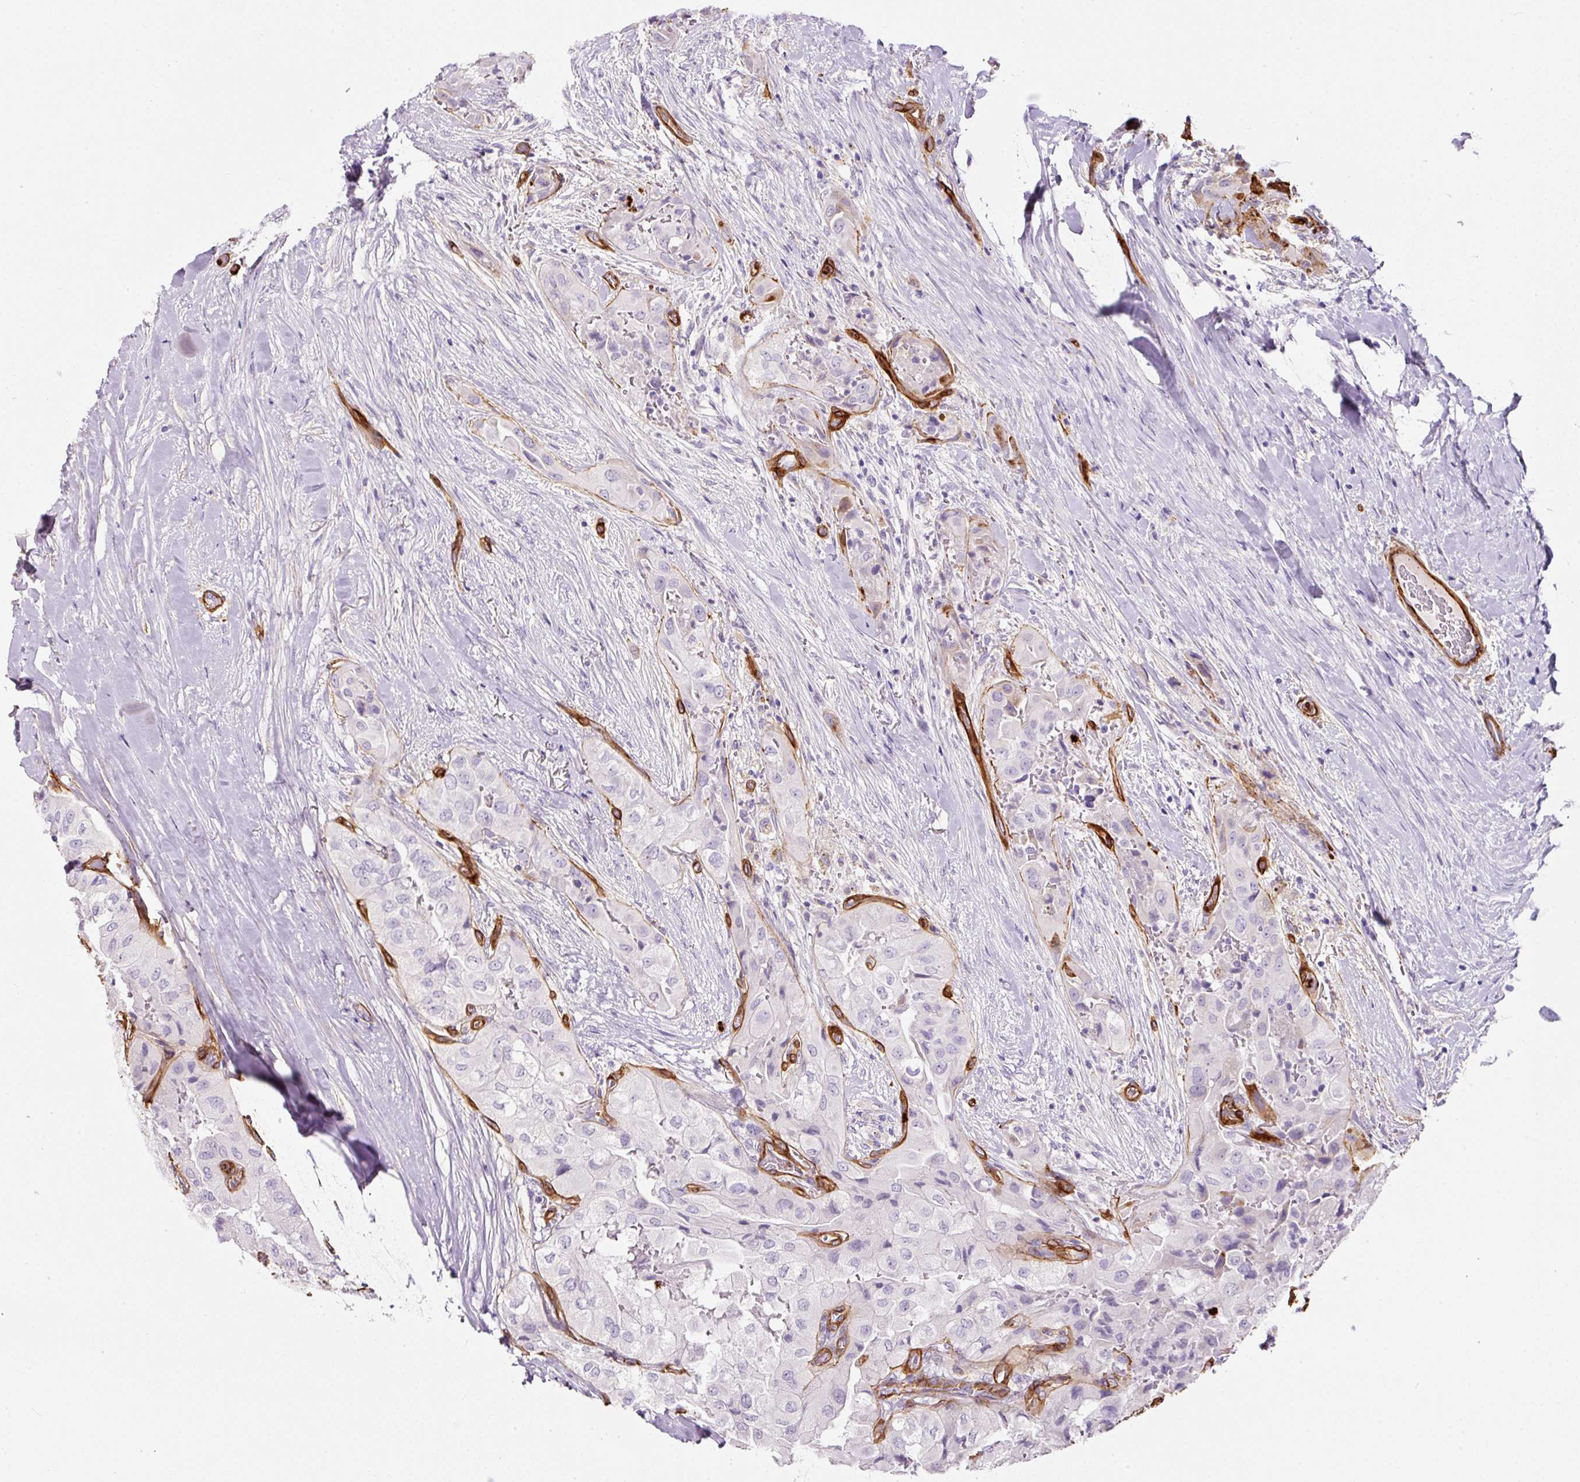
{"staining": {"intensity": "negative", "quantity": "none", "location": "none"}, "tissue": "thyroid cancer", "cell_type": "Tumor cells", "image_type": "cancer", "snomed": [{"axis": "morphology", "description": "Normal tissue, NOS"}, {"axis": "morphology", "description": "Papillary adenocarcinoma, NOS"}, {"axis": "topography", "description": "Thyroid gland"}], "caption": "Histopathology image shows no significant protein positivity in tumor cells of thyroid cancer.", "gene": "LOXL4", "patient": {"sex": "female", "age": 59}}